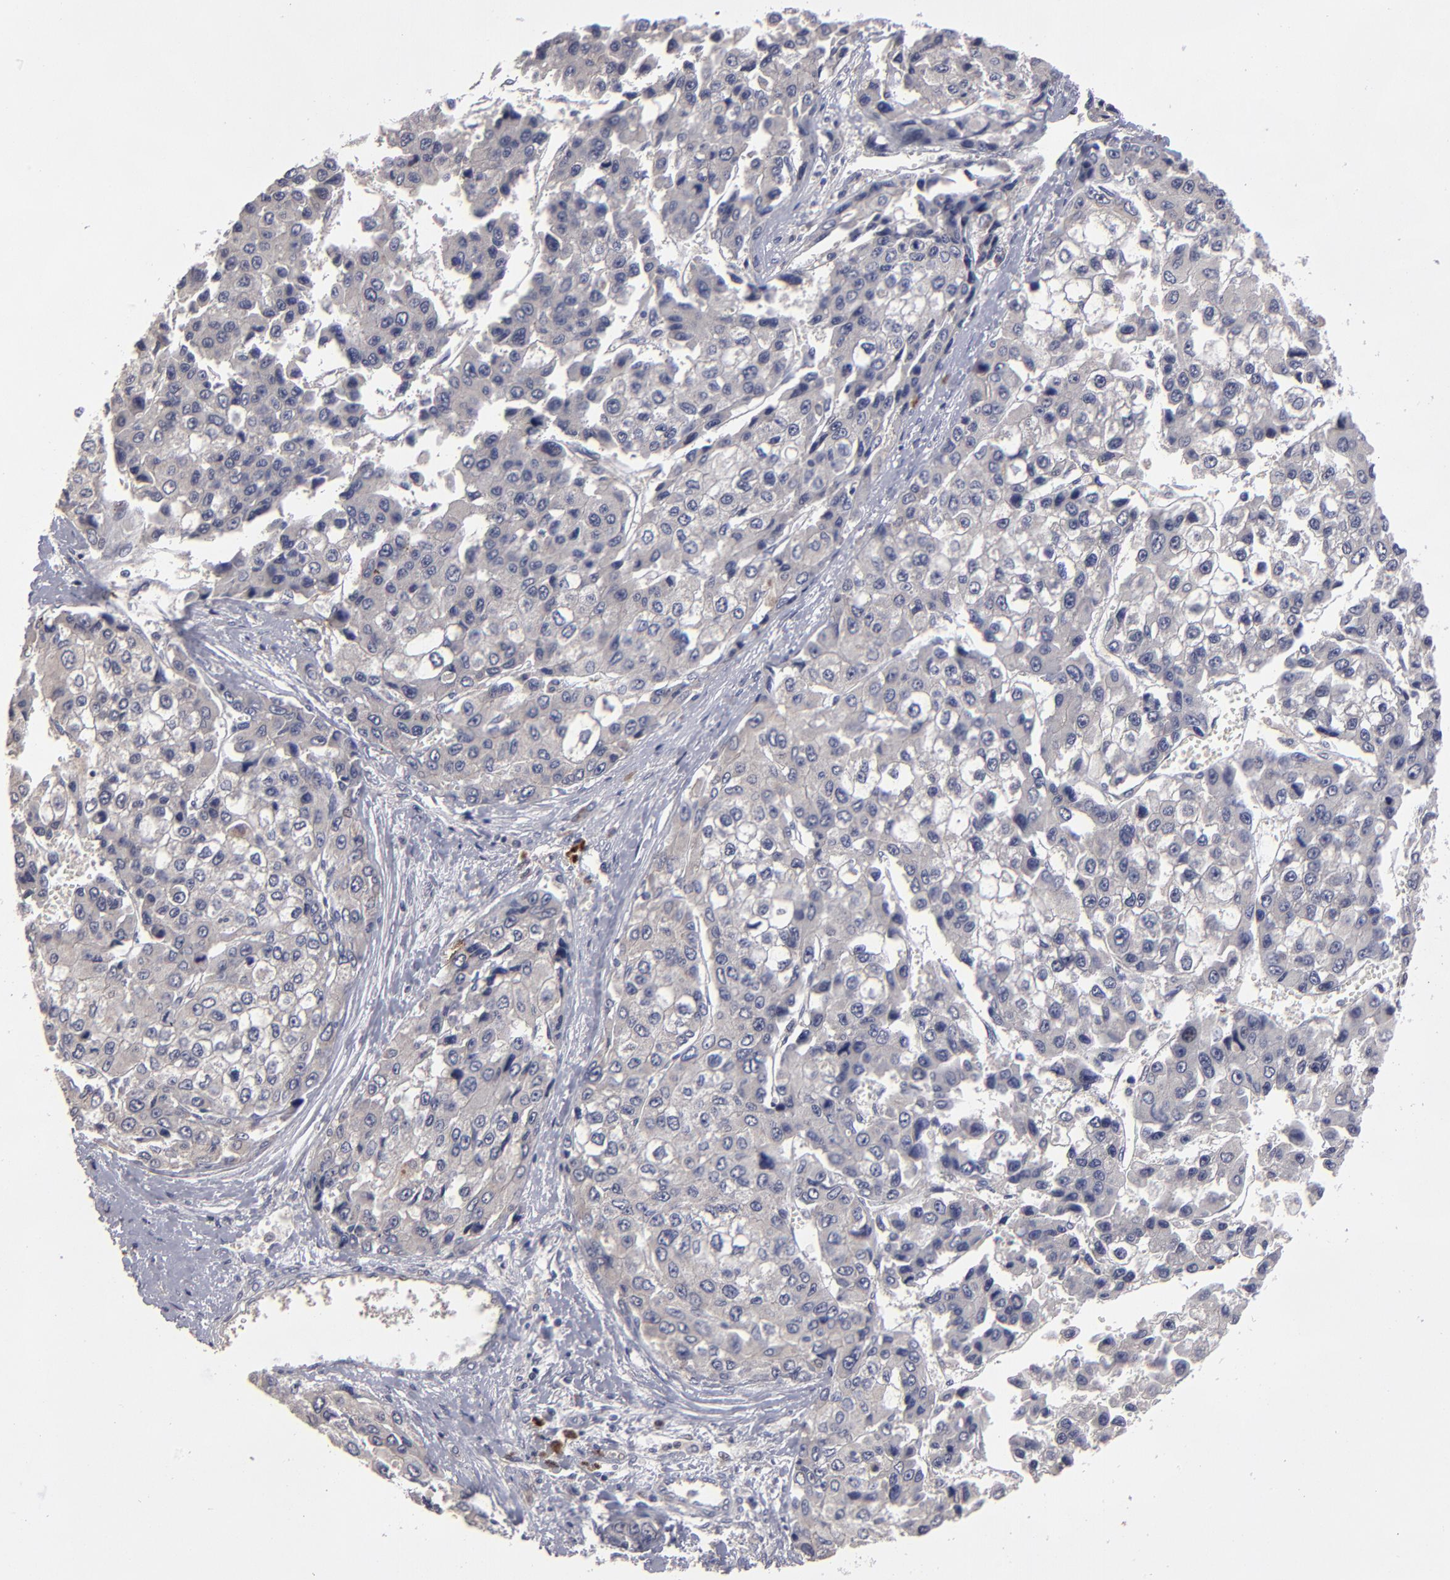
{"staining": {"intensity": "negative", "quantity": "none", "location": "none"}, "tissue": "liver cancer", "cell_type": "Tumor cells", "image_type": "cancer", "snomed": [{"axis": "morphology", "description": "Carcinoma, Hepatocellular, NOS"}, {"axis": "topography", "description": "Liver"}], "caption": "Protein analysis of liver cancer displays no significant staining in tumor cells.", "gene": "GPM6B", "patient": {"sex": "female", "age": 66}}